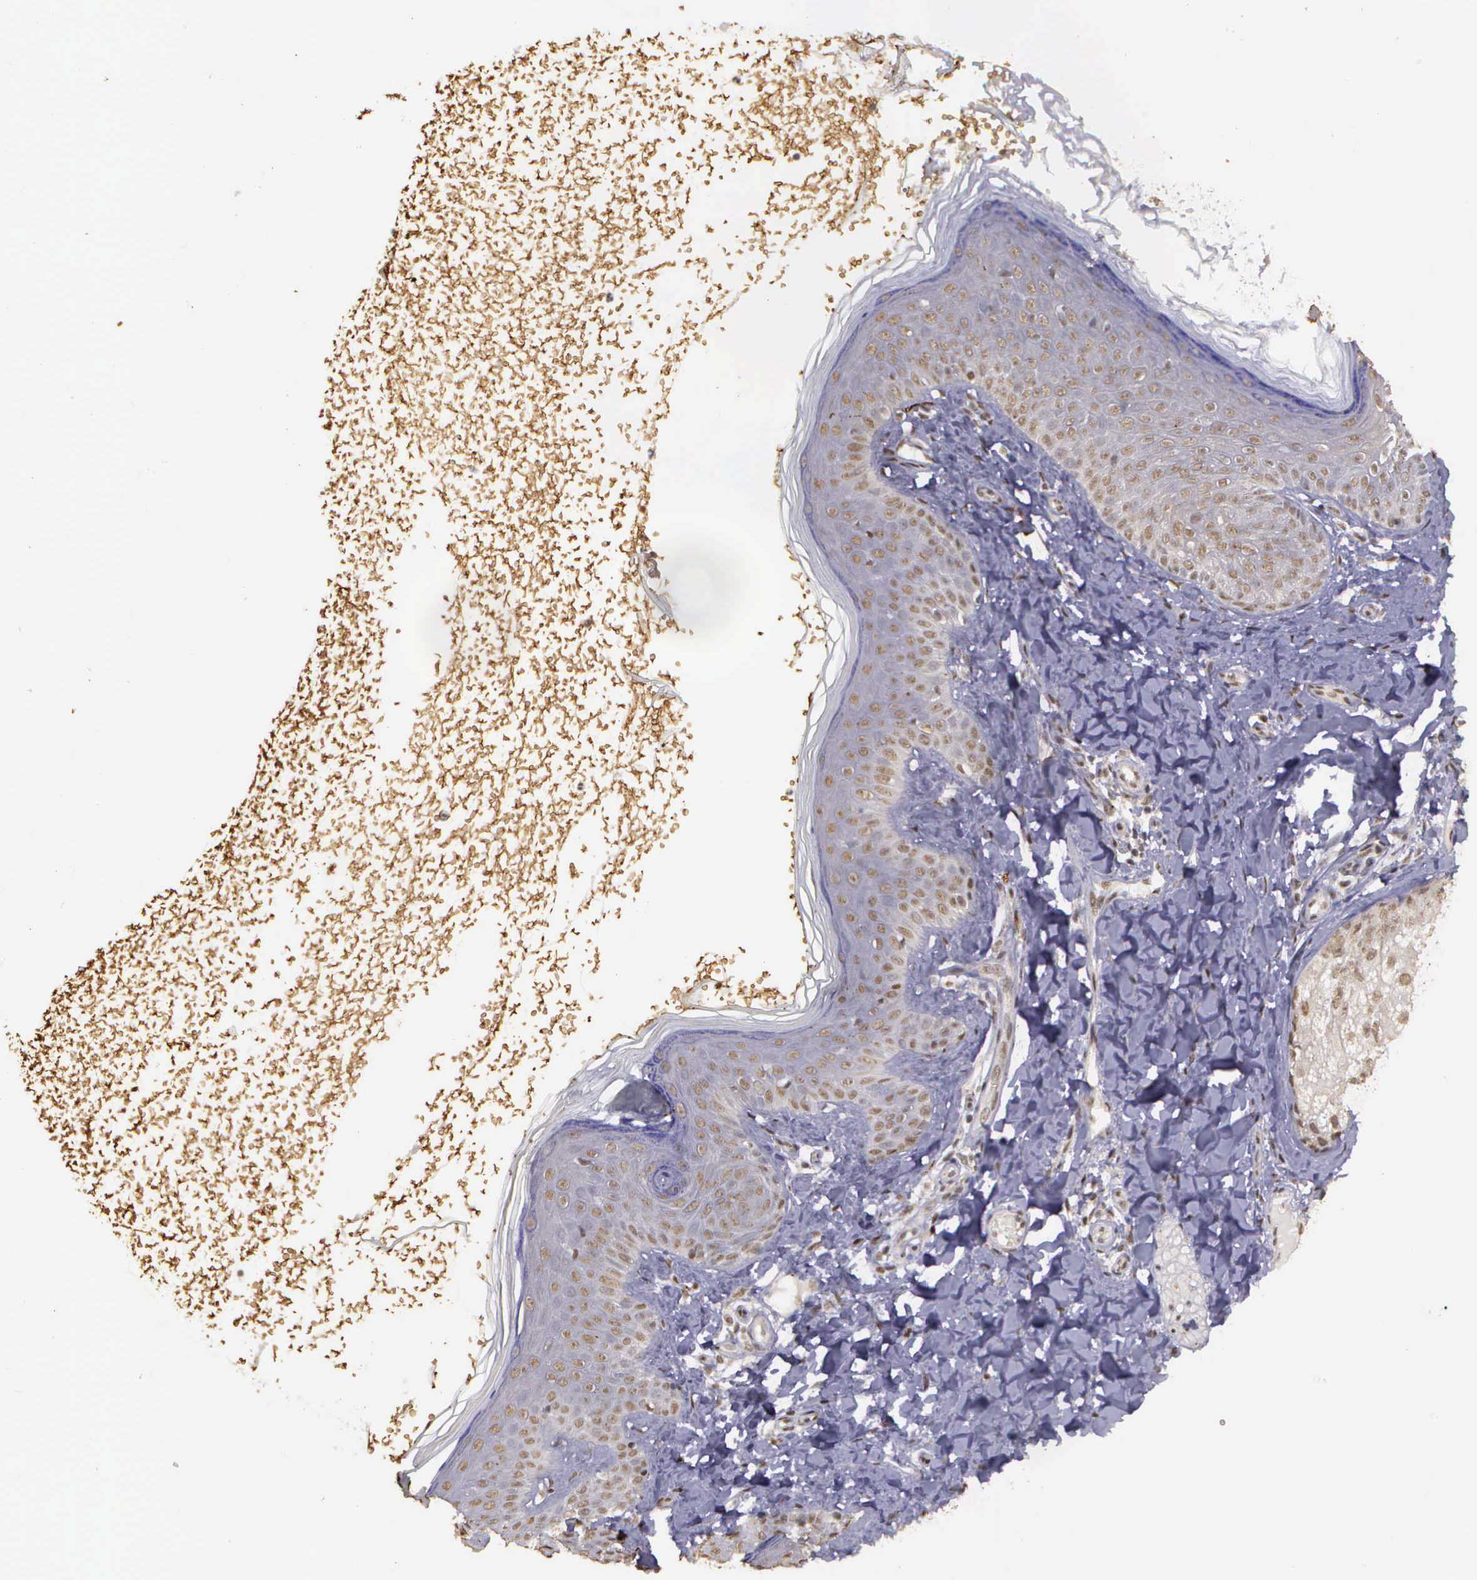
{"staining": {"intensity": "moderate", "quantity": ">75%", "location": "nuclear"}, "tissue": "skin", "cell_type": "Fibroblasts", "image_type": "normal", "snomed": [{"axis": "morphology", "description": "Normal tissue, NOS"}, {"axis": "topography", "description": "Skin"}], "caption": "Skin stained with immunohistochemistry (IHC) shows moderate nuclear expression in approximately >75% of fibroblasts. The staining was performed using DAB (3,3'-diaminobenzidine), with brown indicating positive protein expression. Nuclei are stained blue with hematoxylin.", "gene": "ARMCX5", "patient": {"sex": "female", "age": 15}}